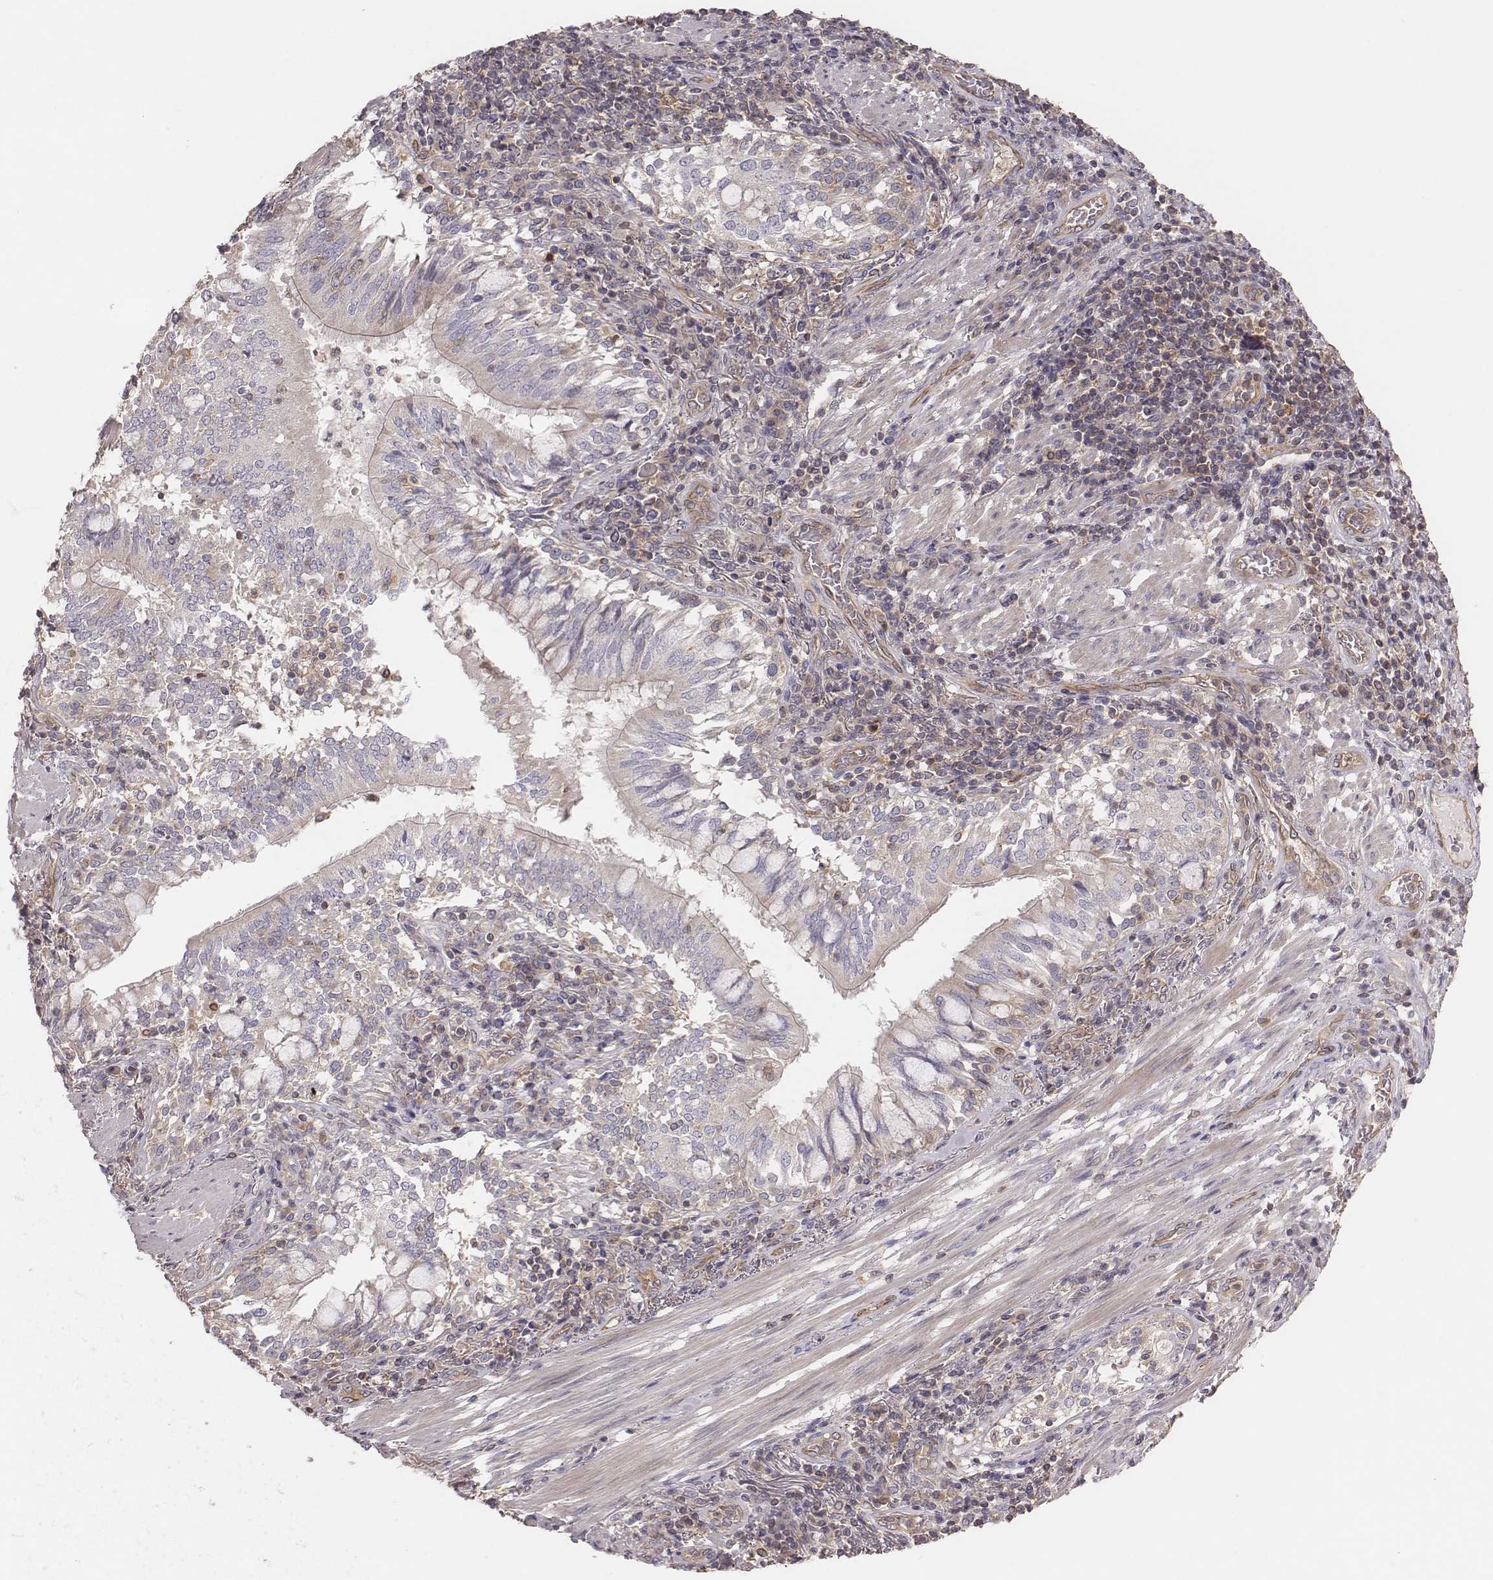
{"staining": {"intensity": "moderate", "quantity": "<25%", "location": "cytoplasmic/membranous"}, "tissue": "lung cancer", "cell_type": "Tumor cells", "image_type": "cancer", "snomed": [{"axis": "morphology", "description": "Normal tissue, NOS"}, {"axis": "morphology", "description": "Squamous cell carcinoma, NOS"}, {"axis": "topography", "description": "Bronchus"}, {"axis": "topography", "description": "Lung"}], "caption": "This histopathology image exhibits squamous cell carcinoma (lung) stained with IHC to label a protein in brown. The cytoplasmic/membranous of tumor cells show moderate positivity for the protein. Nuclei are counter-stained blue.", "gene": "CAD", "patient": {"sex": "male", "age": 64}}